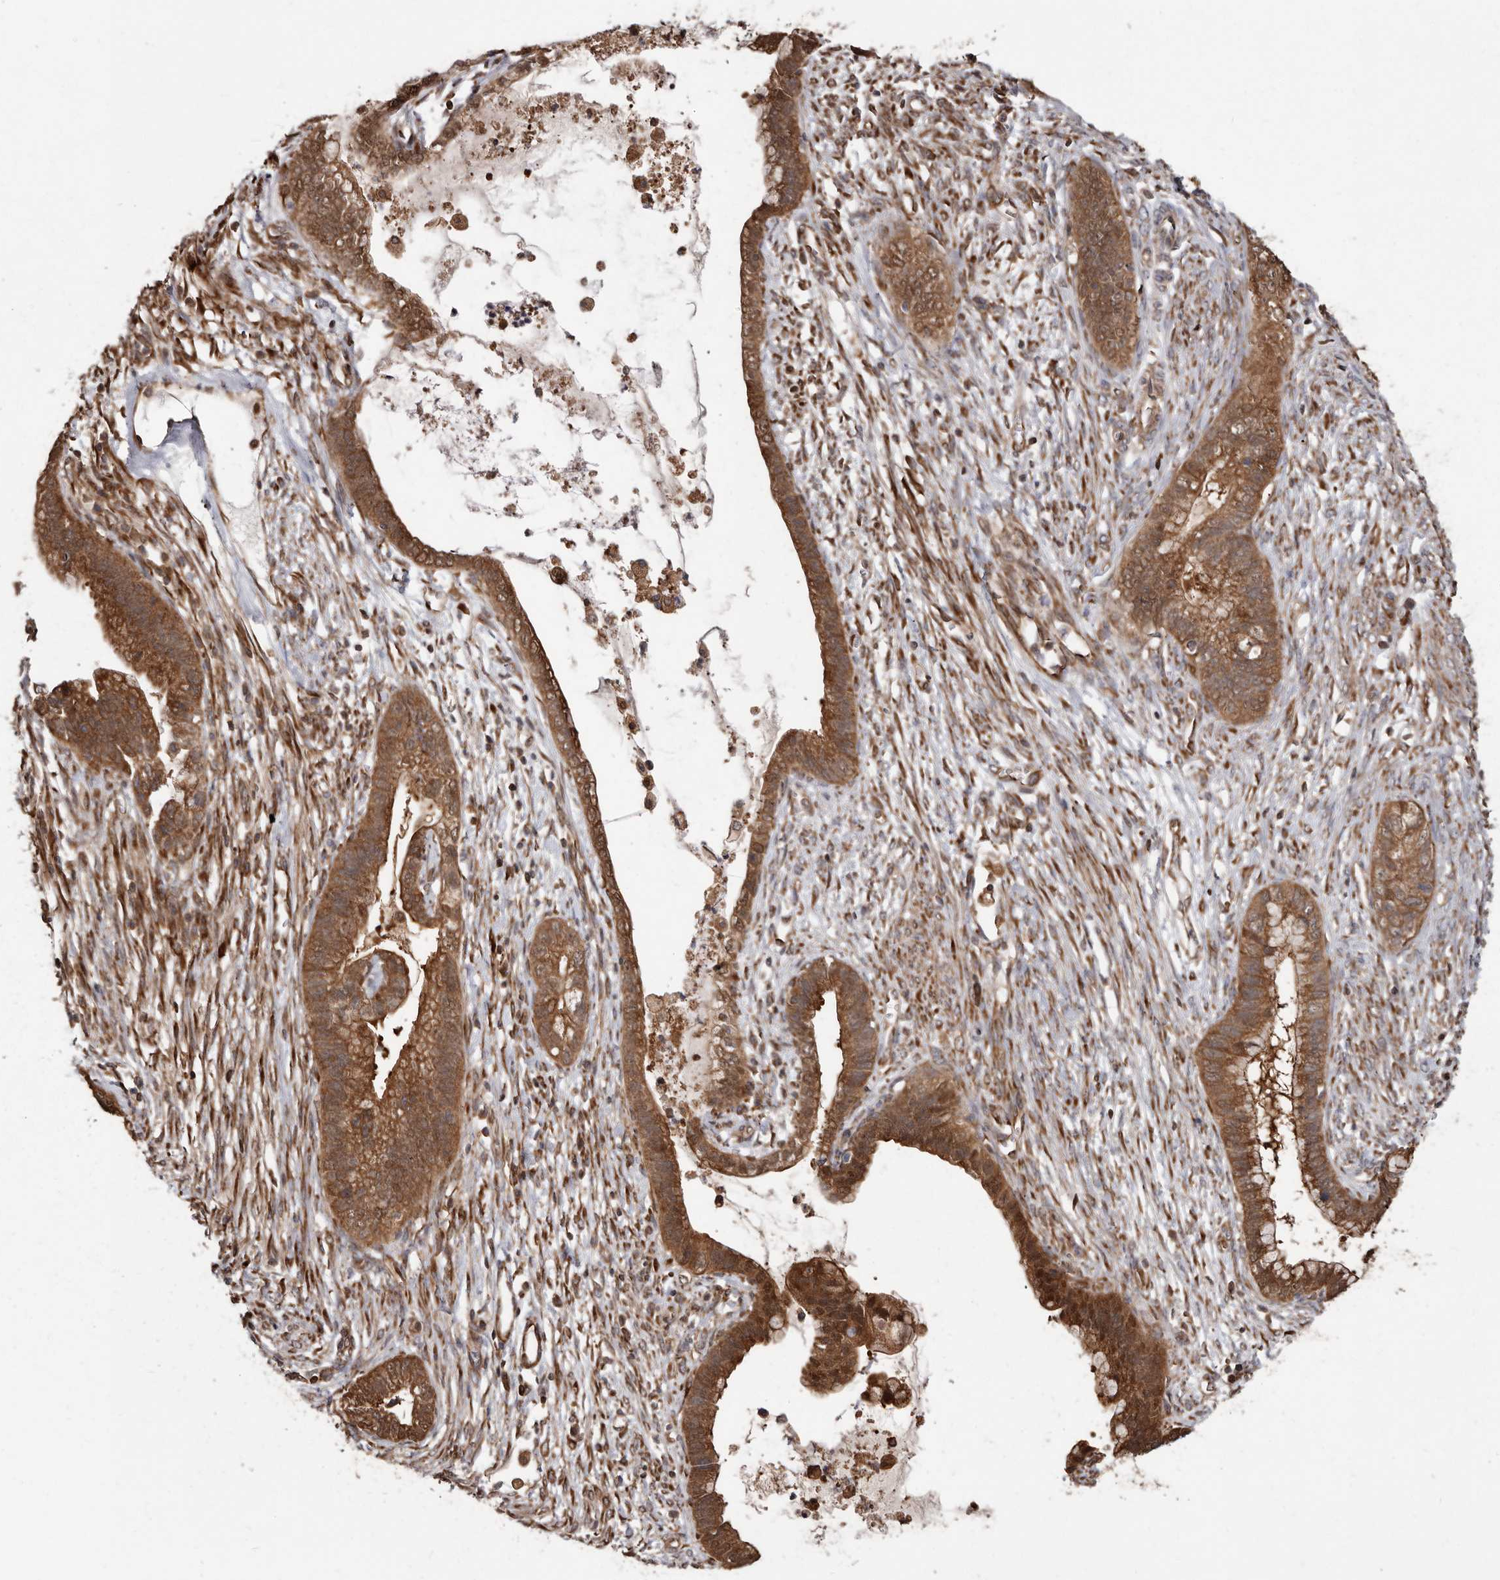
{"staining": {"intensity": "moderate", "quantity": ">75%", "location": "cytoplasmic/membranous"}, "tissue": "cervical cancer", "cell_type": "Tumor cells", "image_type": "cancer", "snomed": [{"axis": "morphology", "description": "Adenocarcinoma, NOS"}, {"axis": "topography", "description": "Cervix"}], "caption": "Immunohistochemical staining of human cervical adenocarcinoma reveals moderate cytoplasmic/membranous protein staining in approximately >75% of tumor cells.", "gene": "FLAD1", "patient": {"sex": "female", "age": 44}}